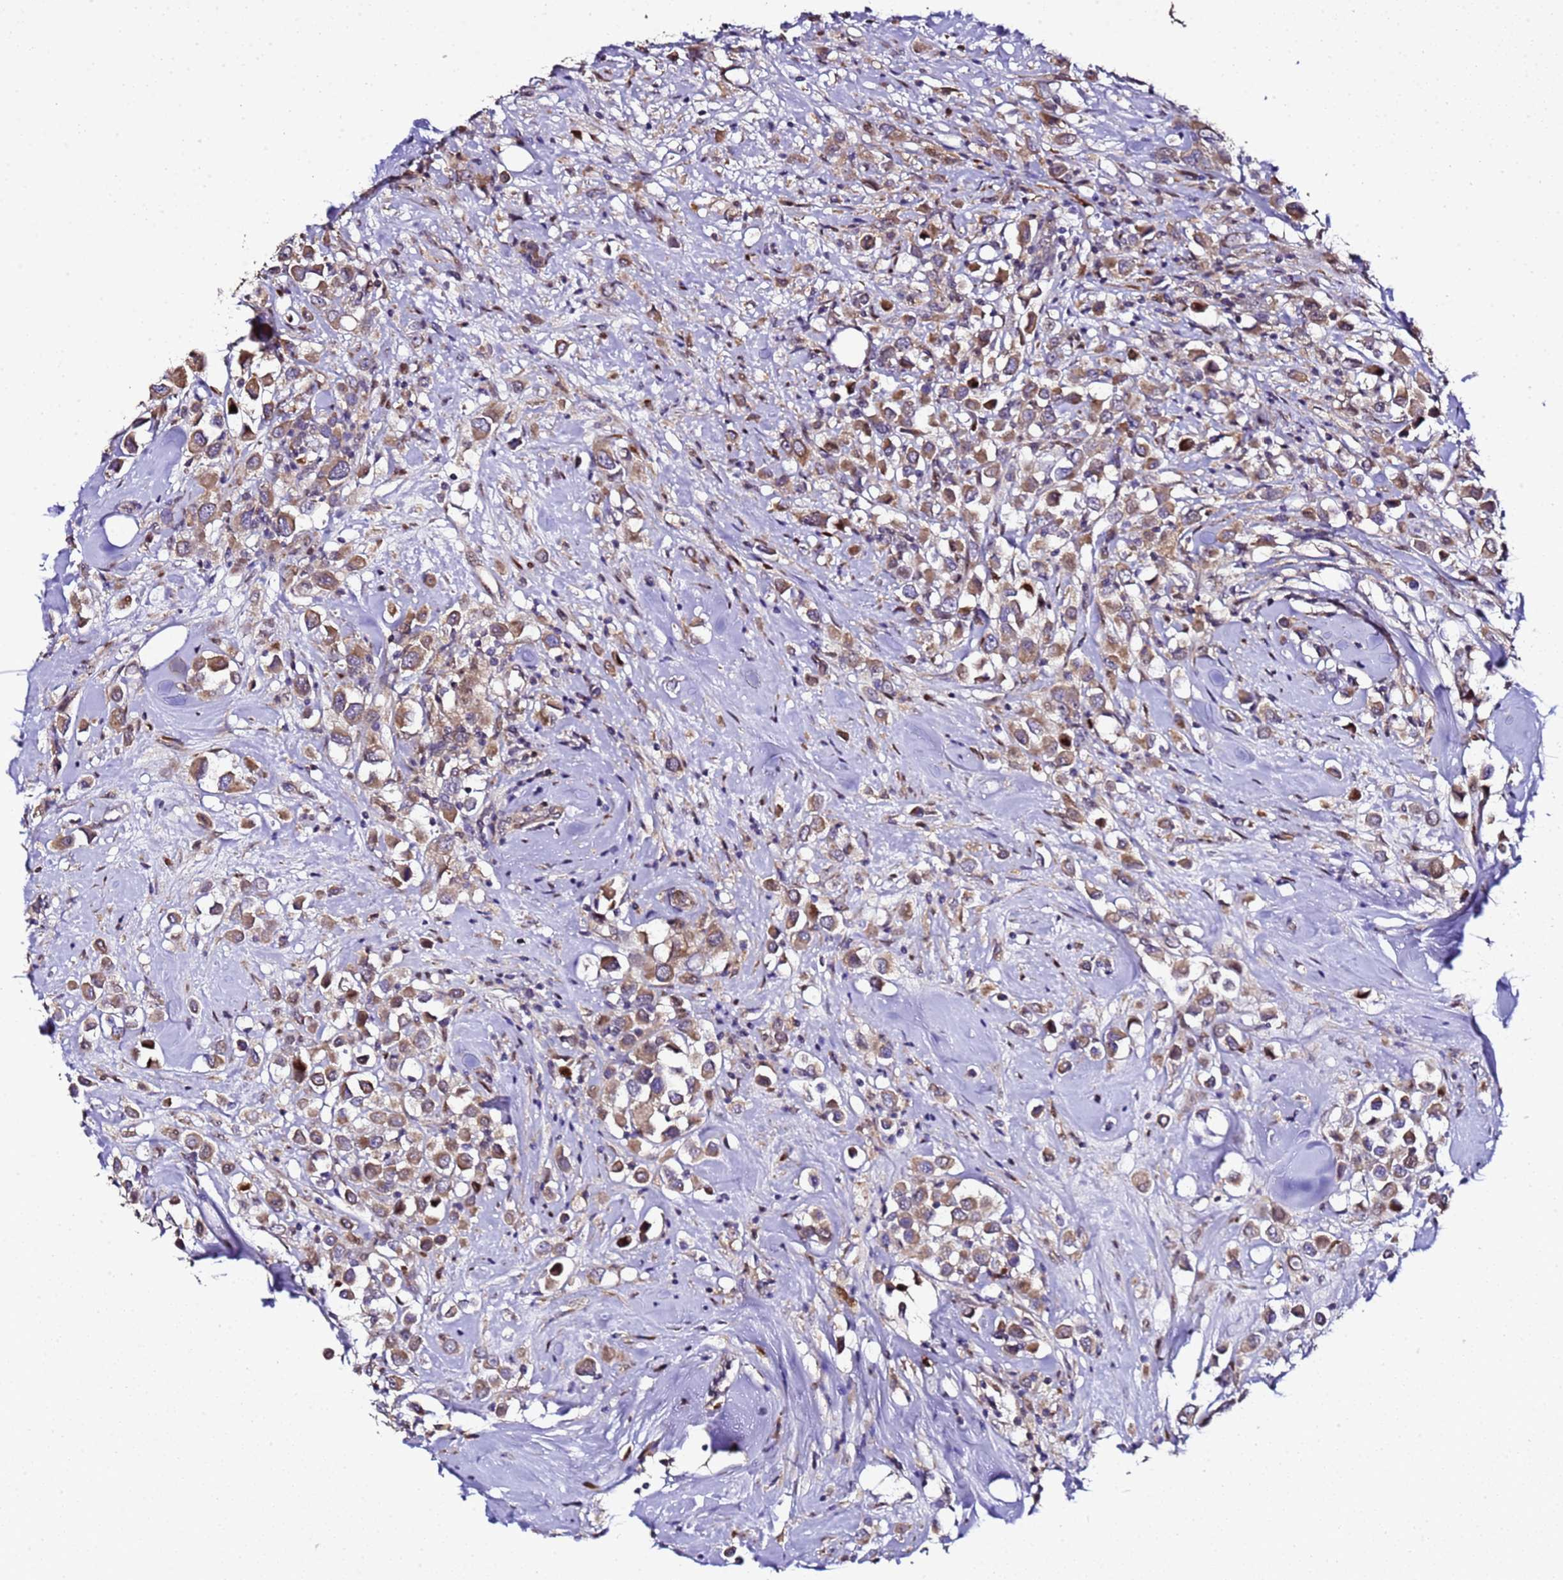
{"staining": {"intensity": "moderate", "quantity": ">75%", "location": "cytoplasmic/membranous"}, "tissue": "breast cancer", "cell_type": "Tumor cells", "image_type": "cancer", "snomed": [{"axis": "morphology", "description": "Duct carcinoma"}, {"axis": "topography", "description": "Breast"}], "caption": "Breast cancer (invasive ductal carcinoma) was stained to show a protein in brown. There is medium levels of moderate cytoplasmic/membranous expression in approximately >75% of tumor cells. Nuclei are stained in blue.", "gene": "ALG3", "patient": {"sex": "female", "age": 61}}